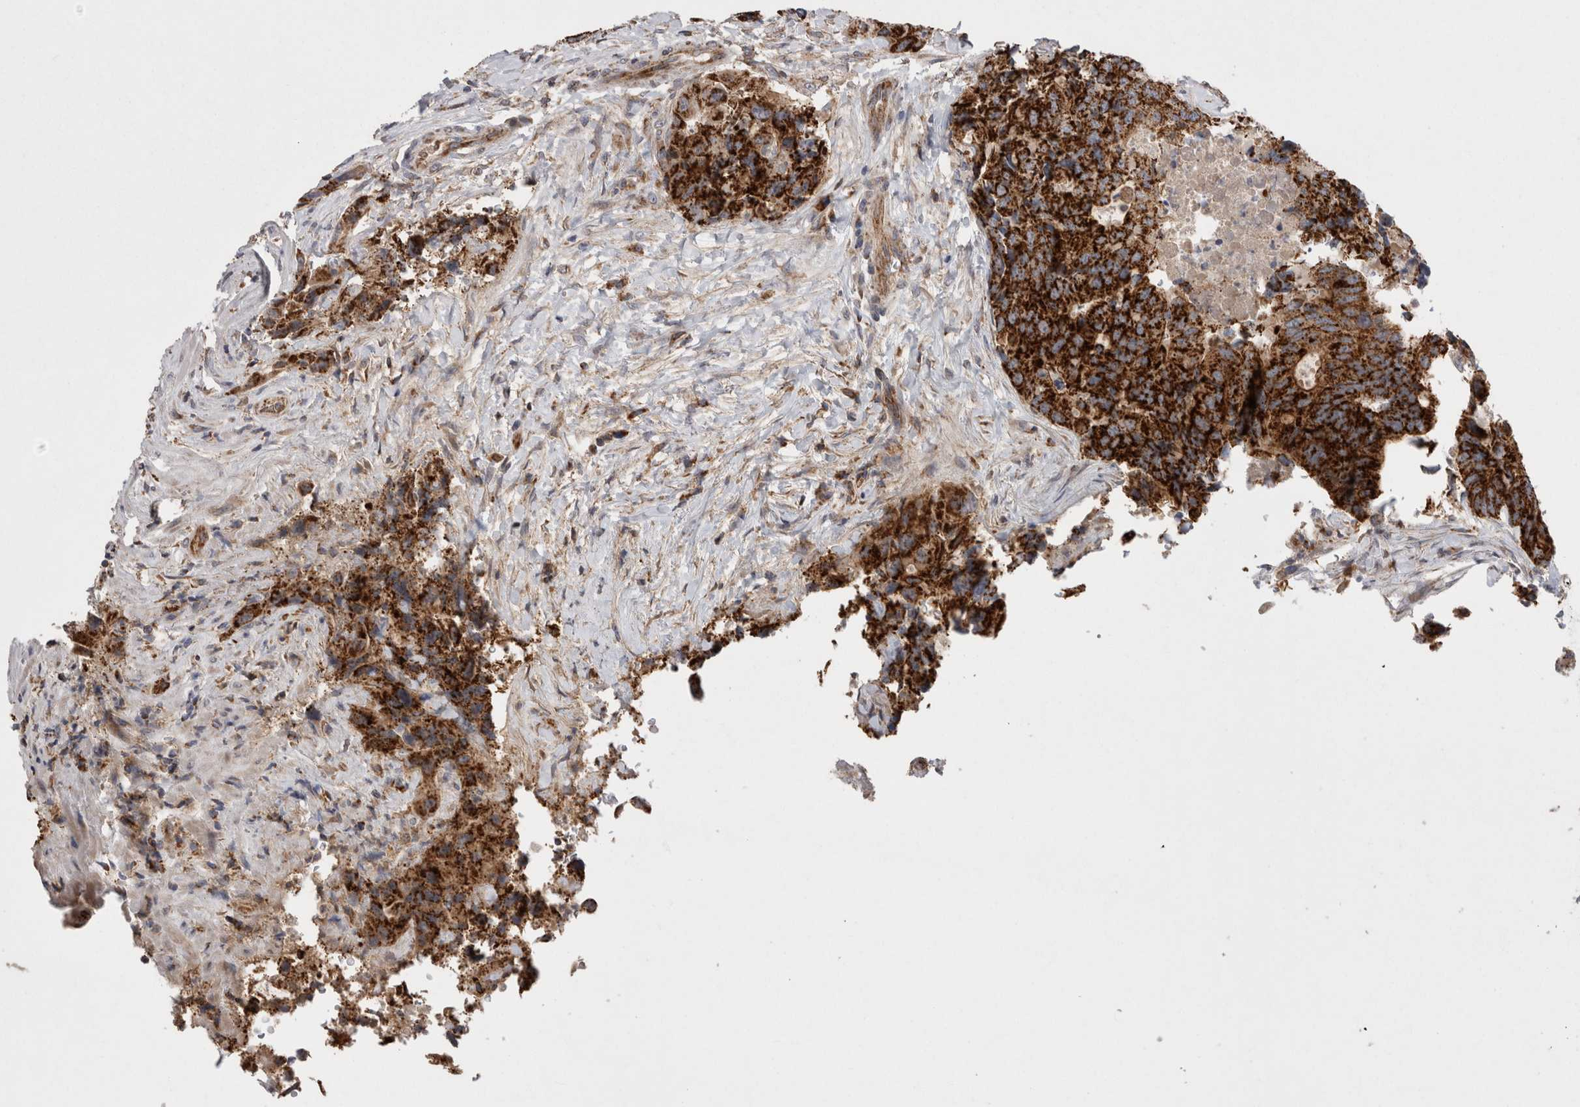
{"staining": {"intensity": "strong", "quantity": ">75%", "location": "cytoplasmic/membranous"}, "tissue": "colorectal cancer", "cell_type": "Tumor cells", "image_type": "cancer", "snomed": [{"axis": "morphology", "description": "Adenocarcinoma, NOS"}, {"axis": "topography", "description": "Colon"}], "caption": "DAB (3,3'-diaminobenzidine) immunohistochemical staining of human colorectal cancer (adenocarcinoma) exhibits strong cytoplasmic/membranous protein positivity in about >75% of tumor cells.", "gene": "DARS2", "patient": {"sex": "male", "age": 71}}